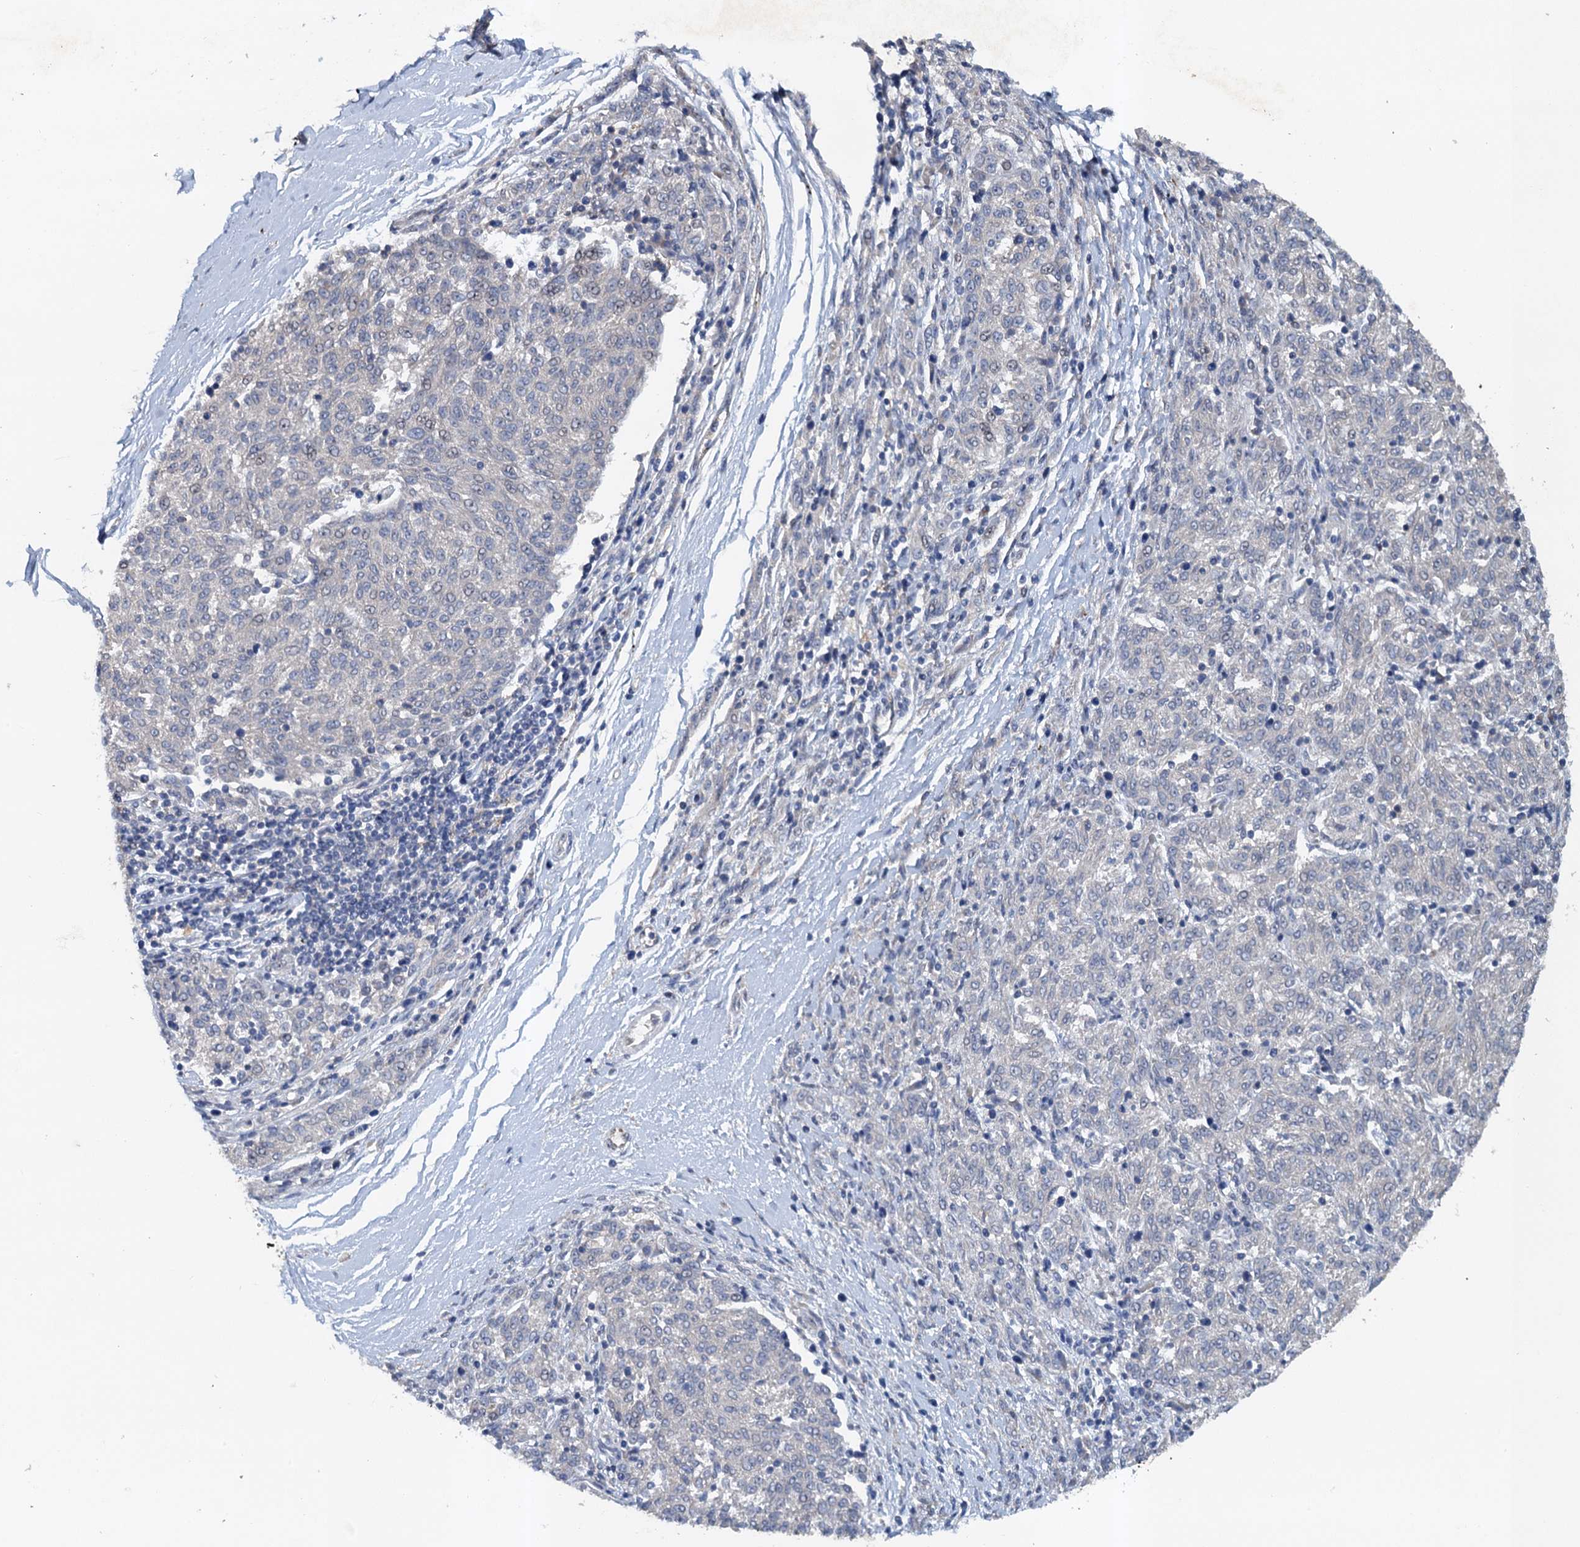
{"staining": {"intensity": "negative", "quantity": "none", "location": "none"}, "tissue": "melanoma", "cell_type": "Tumor cells", "image_type": "cancer", "snomed": [{"axis": "morphology", "description": "Malignant melanoma, NOS"}, {"axis": "topography", "description": "Skin"}], "caption": "Immunohistochemical staining of human melanoma demonstrates no significant positivity in tumor cells.", "gene": "NBEA", "patient": {"sex": "female", "age": 72}}